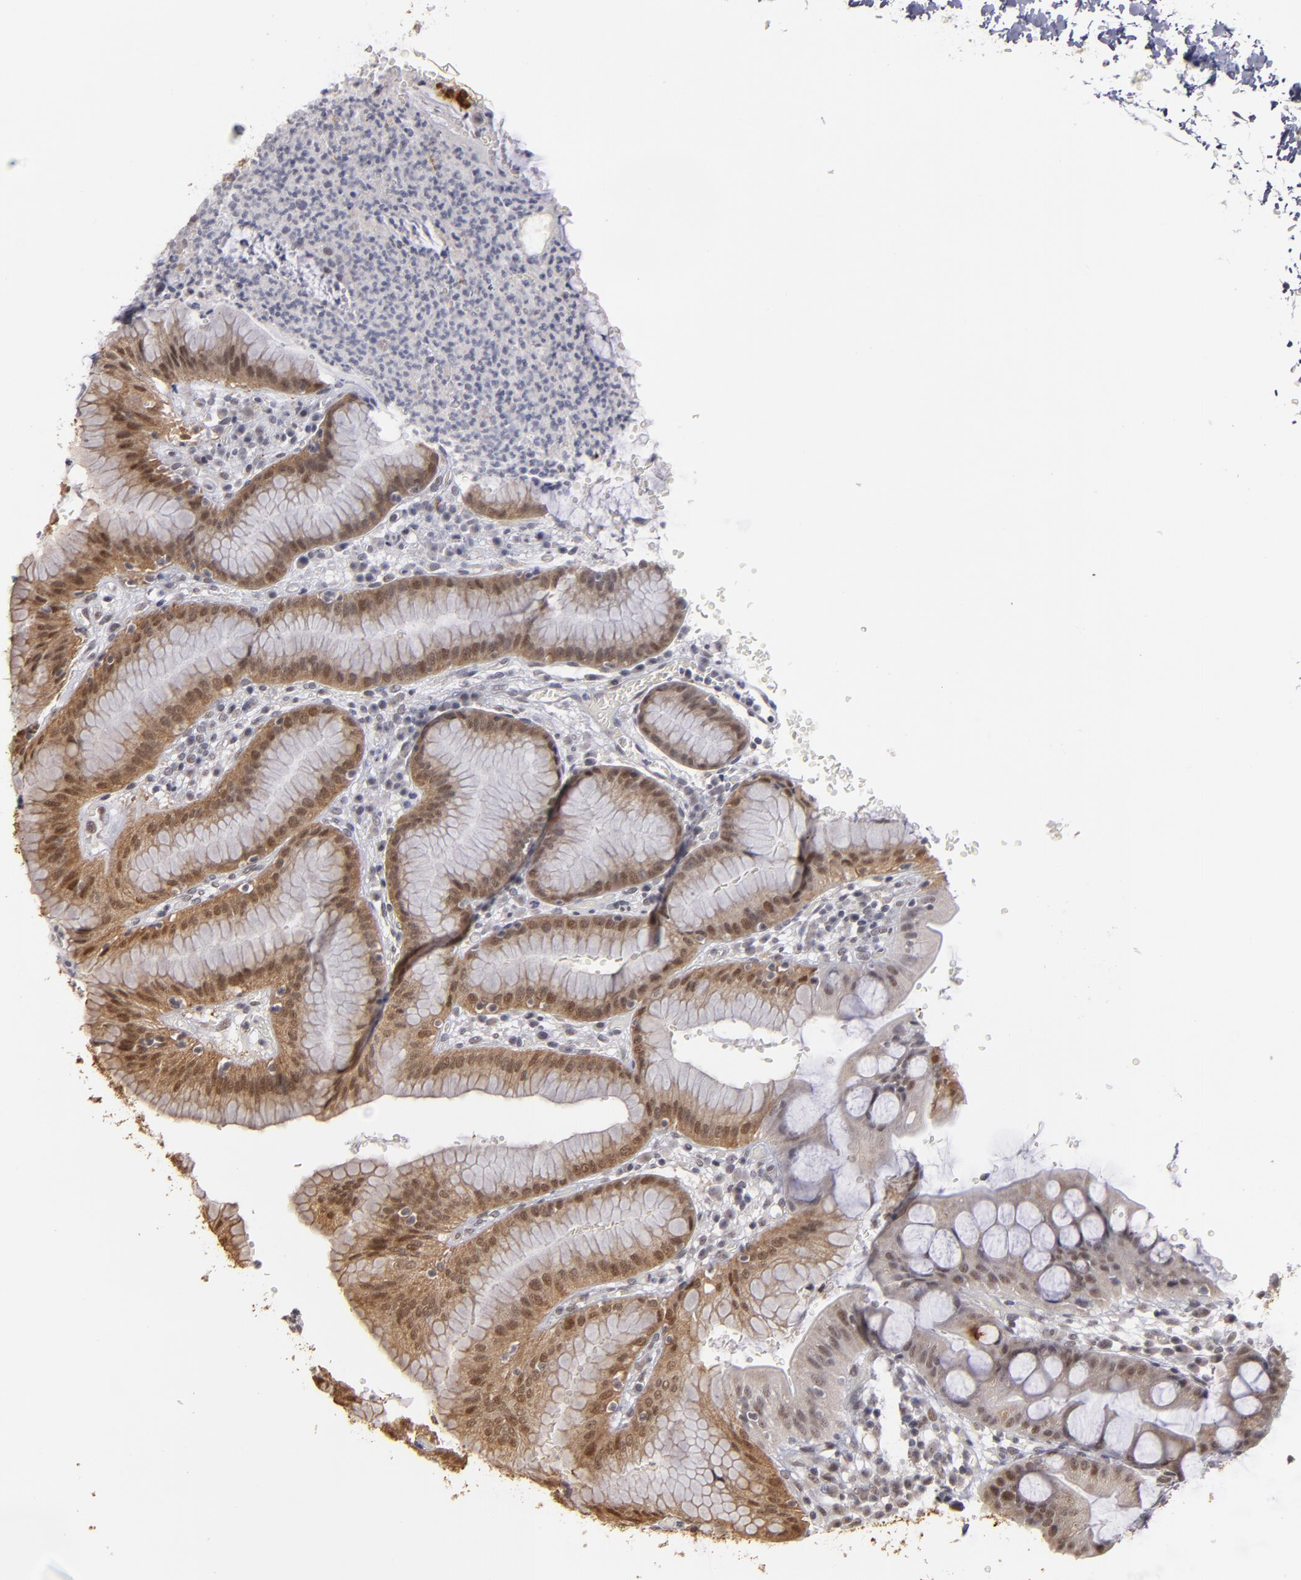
{"staining": {"intensity": "moderate", "quantity": ">75%", "location": "cytoplasmic/membranous,nuclear"}, "tissue": "stomach", "cell_type": "Glandular cells", "image_type": "normal", "snomed": [{"axis": "morphology", "description": "Normal tissue, NOS"}, {"axis": "morphology", "description": "Inflammation, NOS"}, {"axis": "topography", "description": "Stomach, lower"}], "caption": "A high-resolution image shows immunohistochemistry staining of benign stomach, which shows moderate cytoplasmic/membranous,nuclear expression in approximately >75% of glandular cells.", "gene": "ZNF75A", "patient": {"sex": "male", "age": 59}}